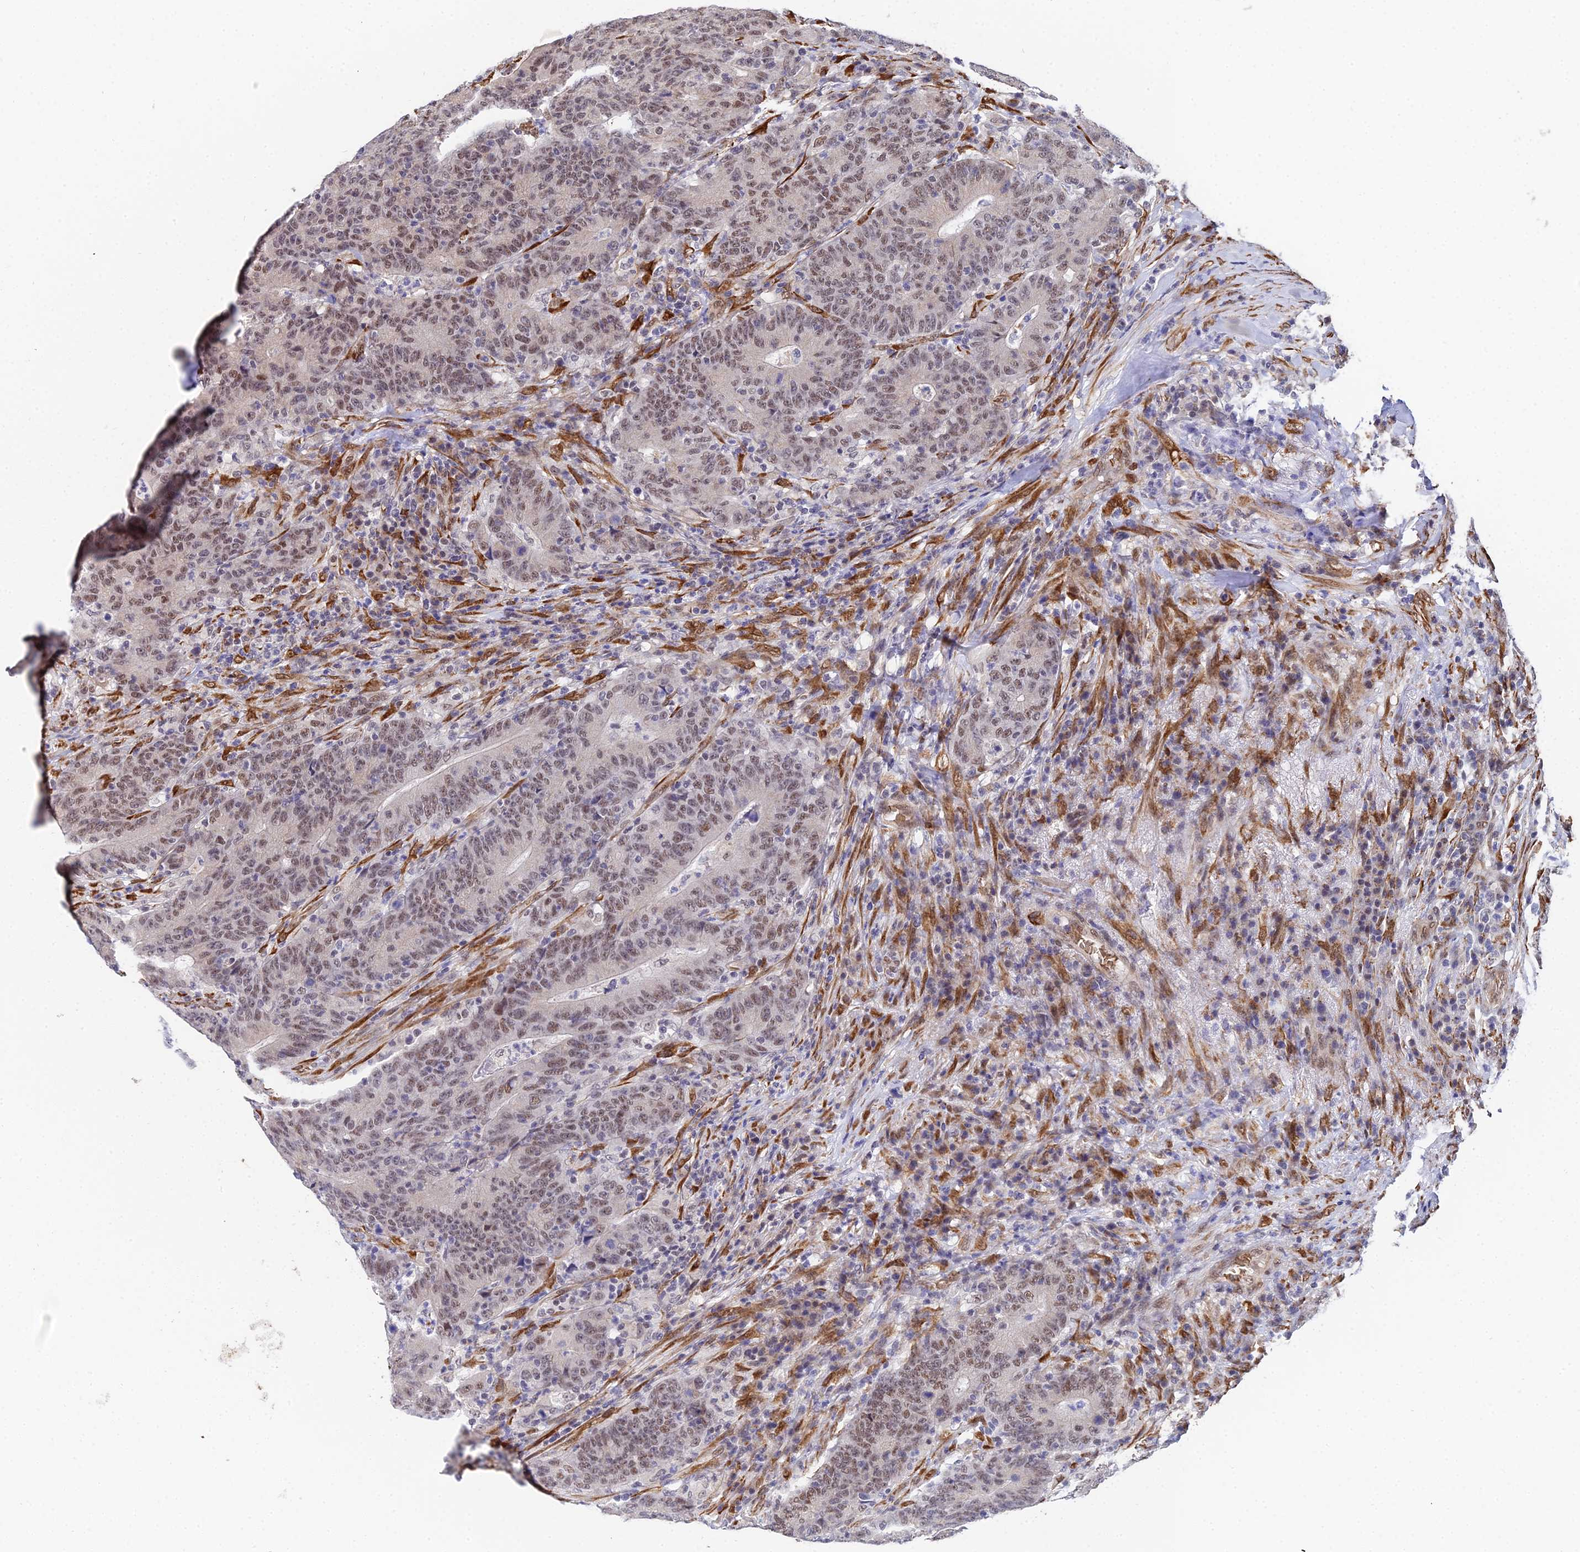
{"staining": {"intensity": "weak", "quantity": ">75%", "location": "nuclear"}, "tissue": "colorectal cancer", "cell_type": "Tumor cells", "image_type": "cancer", "snomed": [{"axis": "morphology", "description": "Normal tissue, NOS"}, {"axis": "morphology", "description": "Adenocarcinoma, NOS"}, {"axis": "topography", "description": "Colon"}], "caption": "The histopathology image displays a brown stain indicating the presence of a protein in the nuclear of tumor cells in colorectal adenocarcinoma.", "gene": "BCL9", "patient": {"sex": "female", "age": 75}}